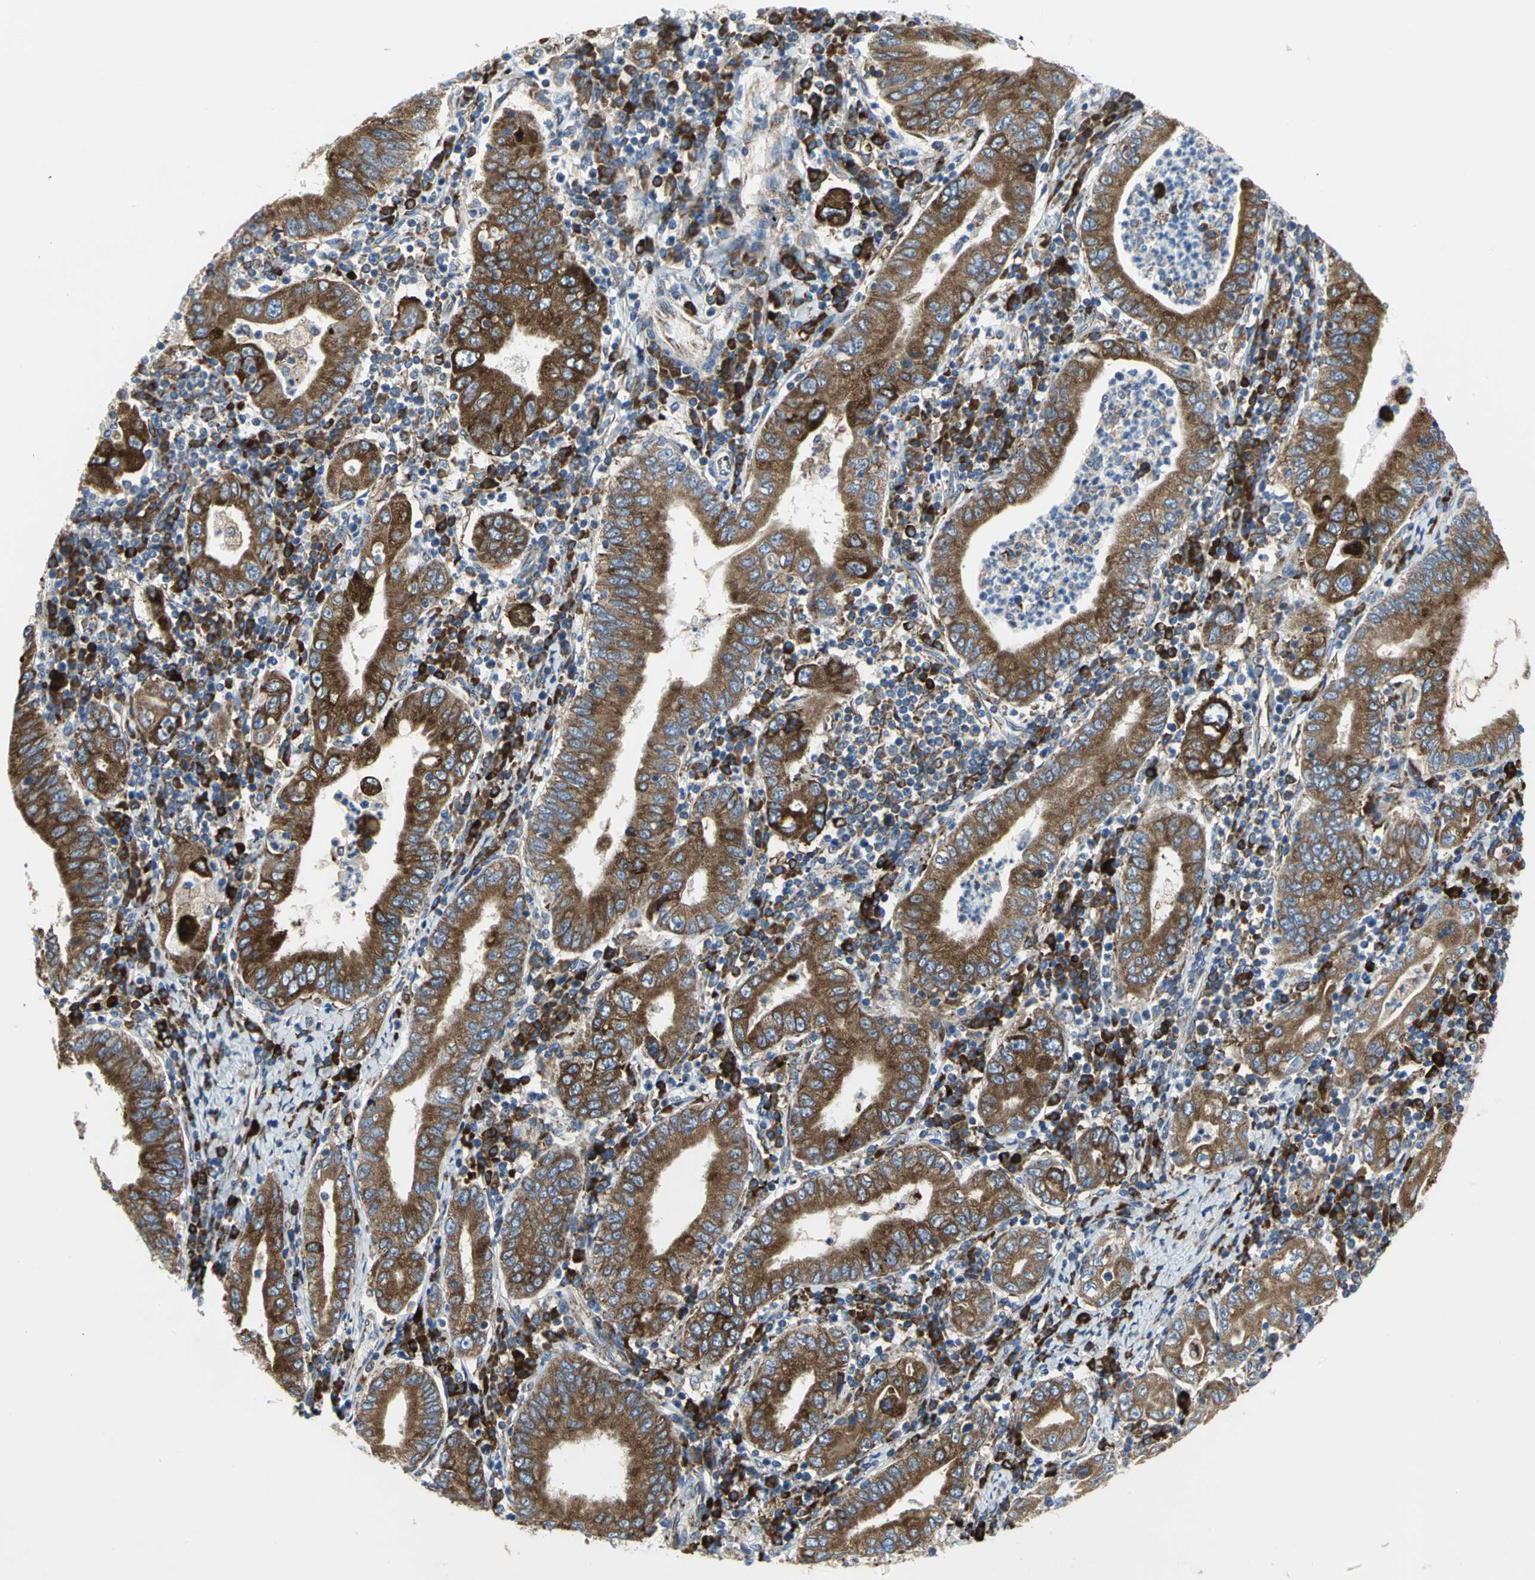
{"staining": {"intensity": "strong", "quantity": ">75%", "location": "cytoplasmic/membranous"}, "tissue": "stomach cancer", "cell_type": "Tumor cells", "image_type": "cancer", "snomed": [{"axis": "morphology", "description": "Normal tissue, NOS"}, {"axis": "morphology", "description": "Adenocarcinoma, NOS"}, {"axis": "topography", "description": "Esophagus"}, {"axis": "topography", "description": "Stomach, upper"}, {"axis": "topography", "description": "Peripheral nerve tissue"}], "caption": "A brown stain highlights strong cytoplasmic/membranous positivity of a protein in stomach cancer (adenocarcinoma) tumor cells.", "gene": "TULP4", "patient": {"sex": "male", "age": 62}}